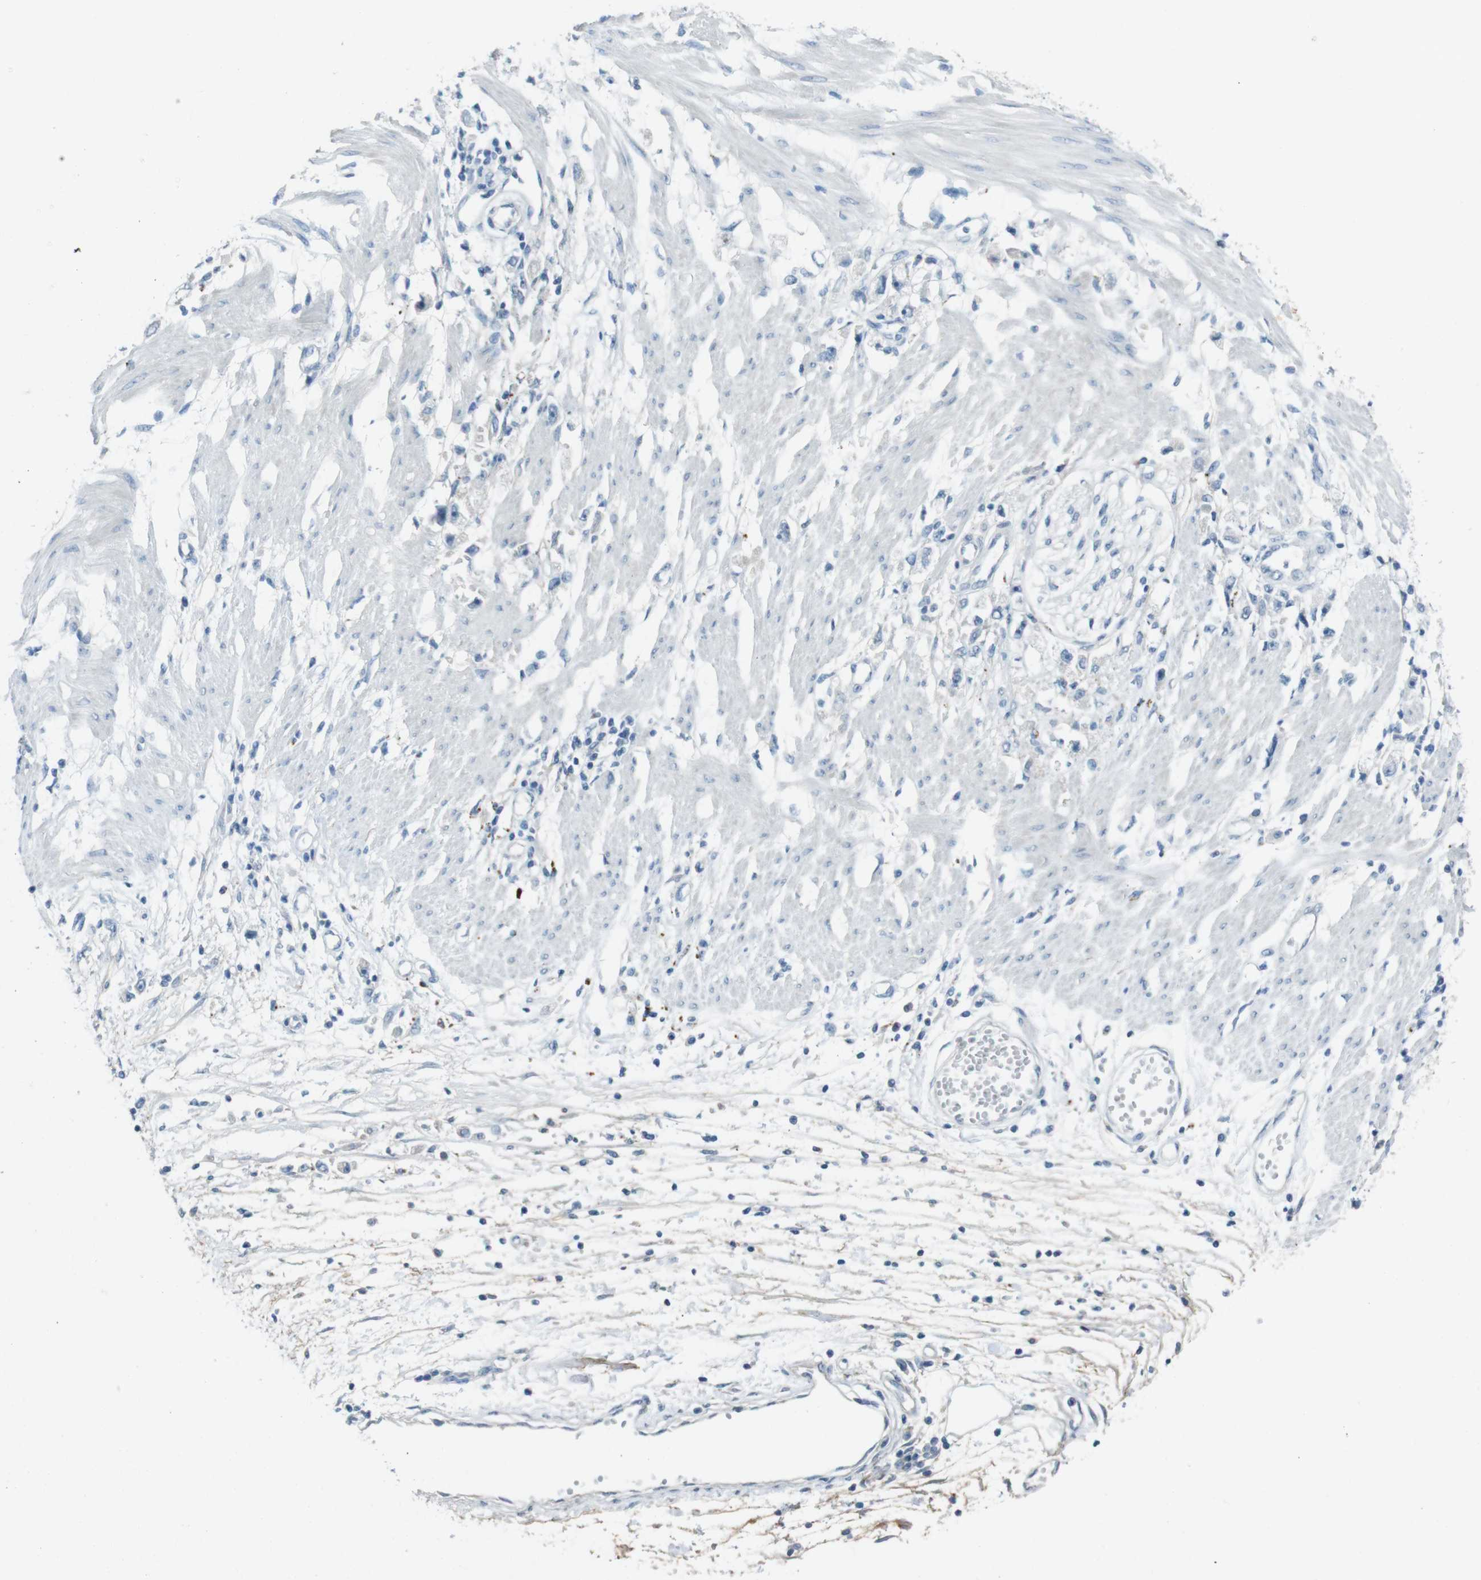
{"staining": {"intensity": "negative", "quantity": "none", "location": "none"}, "tissue": "stomach cancer", "cell_type": "Tumor cells", "image_type": "cancer", "snomed": [{"axis": "morphology", "description": "Adenocarcinoma, NOS"}, {"axis": "topography", "description": "Stomach, lower"}], "caption": "Immunohistochemical staining of adenocarcinoma (stomach) demonstrates no significant staining in tumor cells.", "gene": "ENTPD7", "patient": {"sex": "male", "age": 77}}